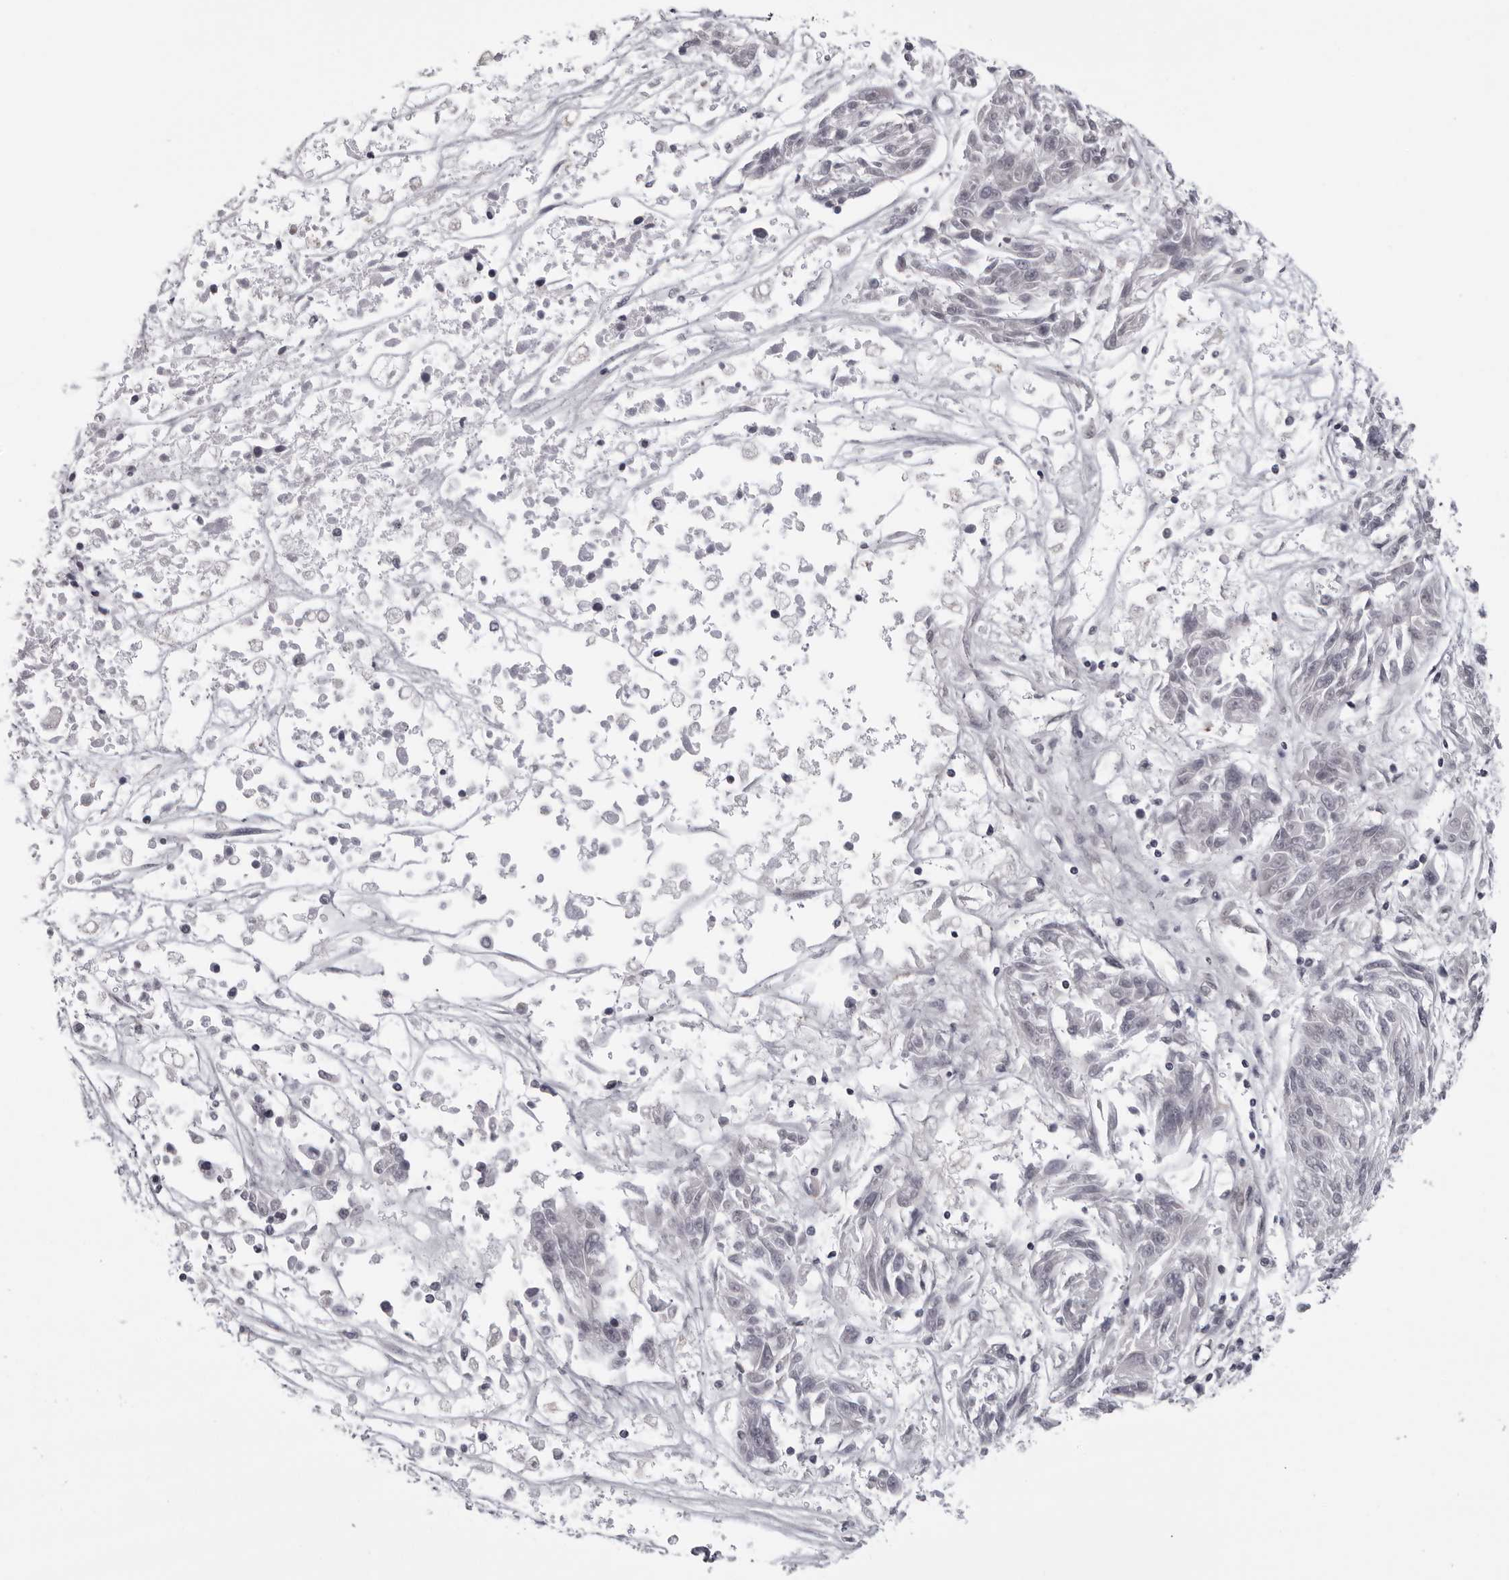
{"staining": {"intensity": "negative", "quantity": "none", "location": "none"}, "tissue": "melanoma", "cell_type": "Tumor cells", "image_type": "cancer", "snomed": [{"axis": "morphology", "description": "Malignant melanoma, NOS"}, {"axis": "topography", "description": "Skin"}], "caption": "DAB immunohistochemical staining of malignant melanoma reveals no significant positivity in tumor cells.", "gene": "MAPK12", "patient": {"sex": "male", "age": 53}}